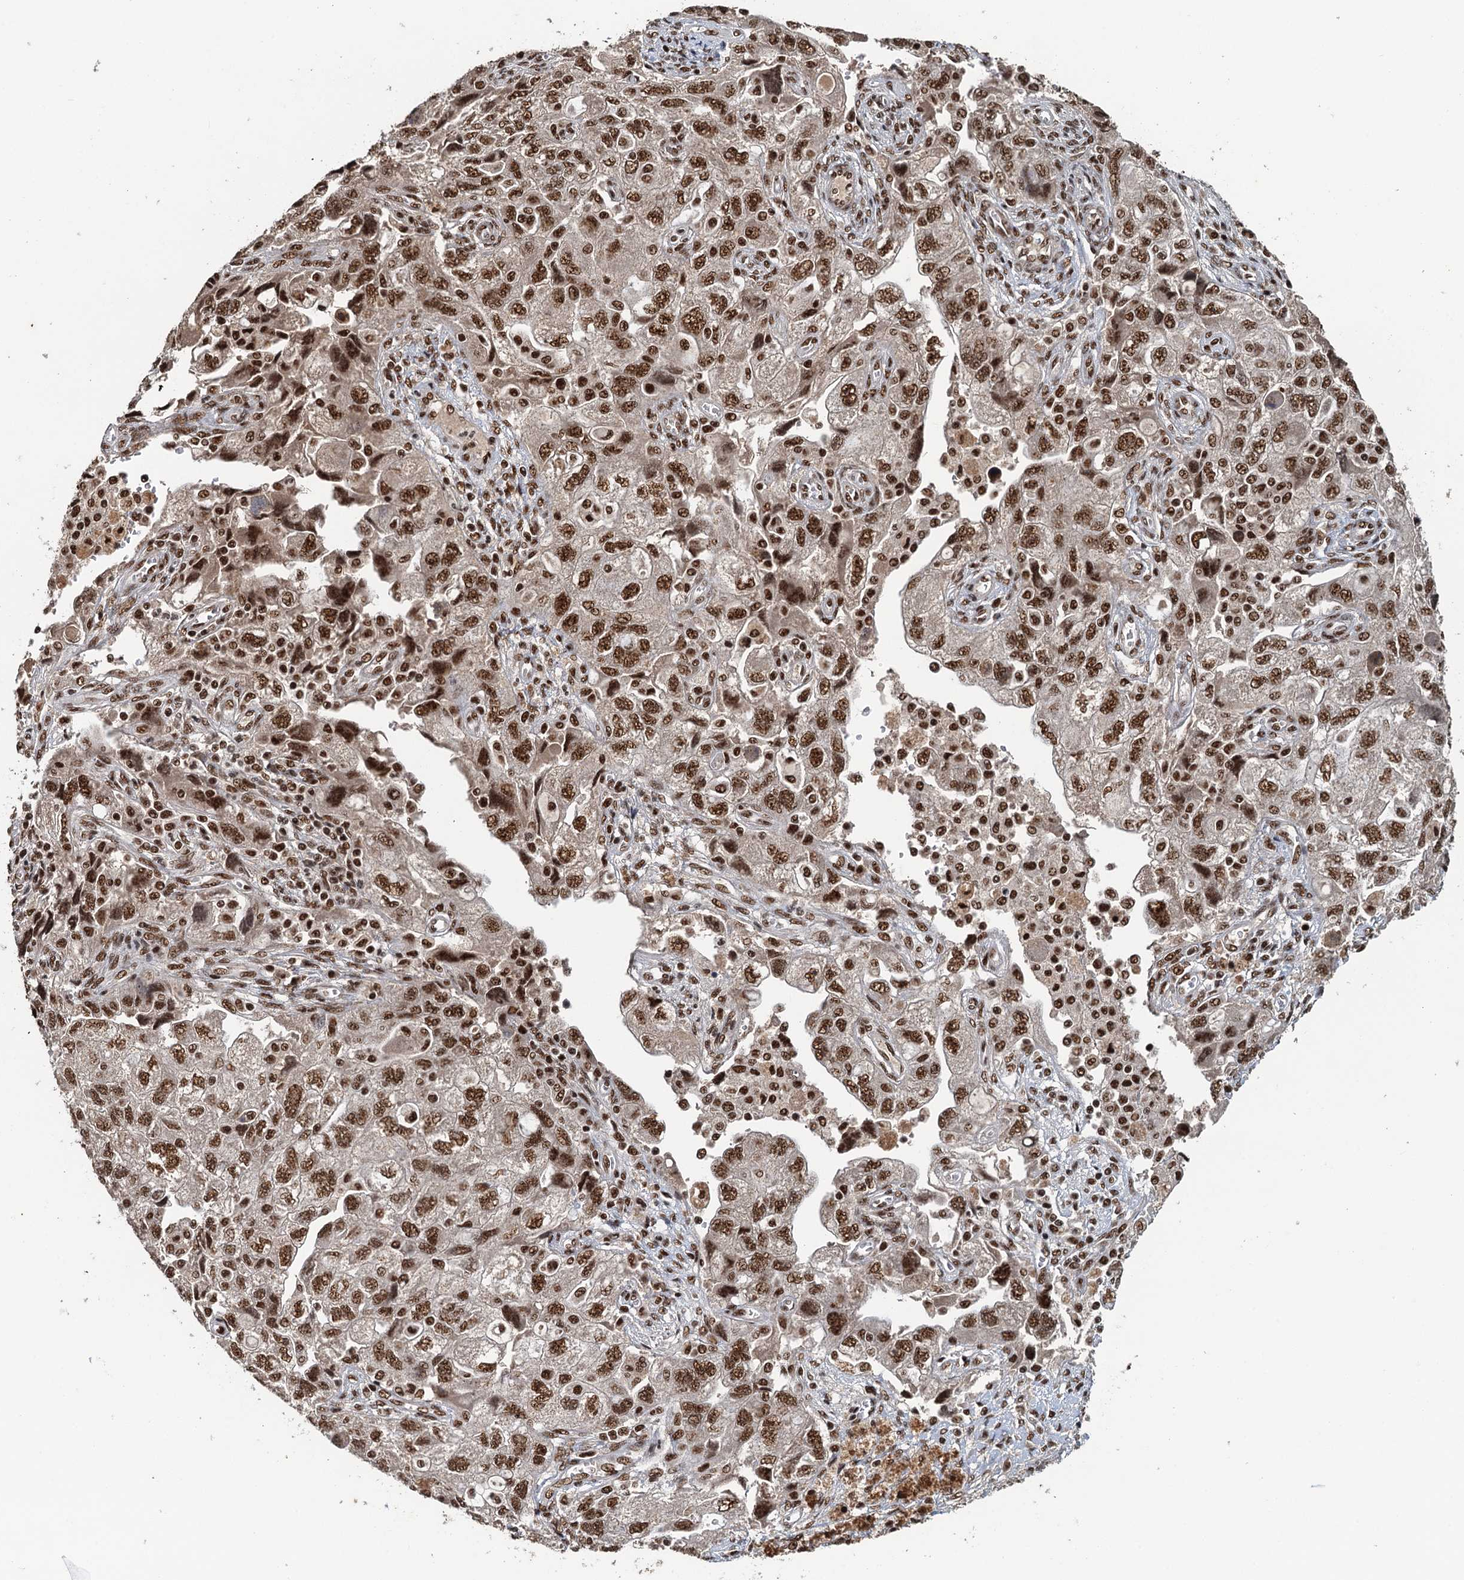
{"staining": {"intensity": "moderate", "quantity": ">75%", "location": "nuclear"}, "tissue": "ovarian cancer", "cell_type": "Tumor cells", "image_type": "cancer", "snomed": [{"axis": "morphology", "description": "Carcinoma, NOS"}, {"axis": "morphology", "description": "Cystadenocarcinoma, serous, NOS"}, {"axis": "topography", "description": "Ovary"}], "caption": "The image demonstrates staining of serous cystadenocarcinoma (ovarian), revealing moderate nuclear protein expression (brown color) within tumor cells.", "gene": "ZC3H18", "patient": {"sex": "female", "age": 69}}